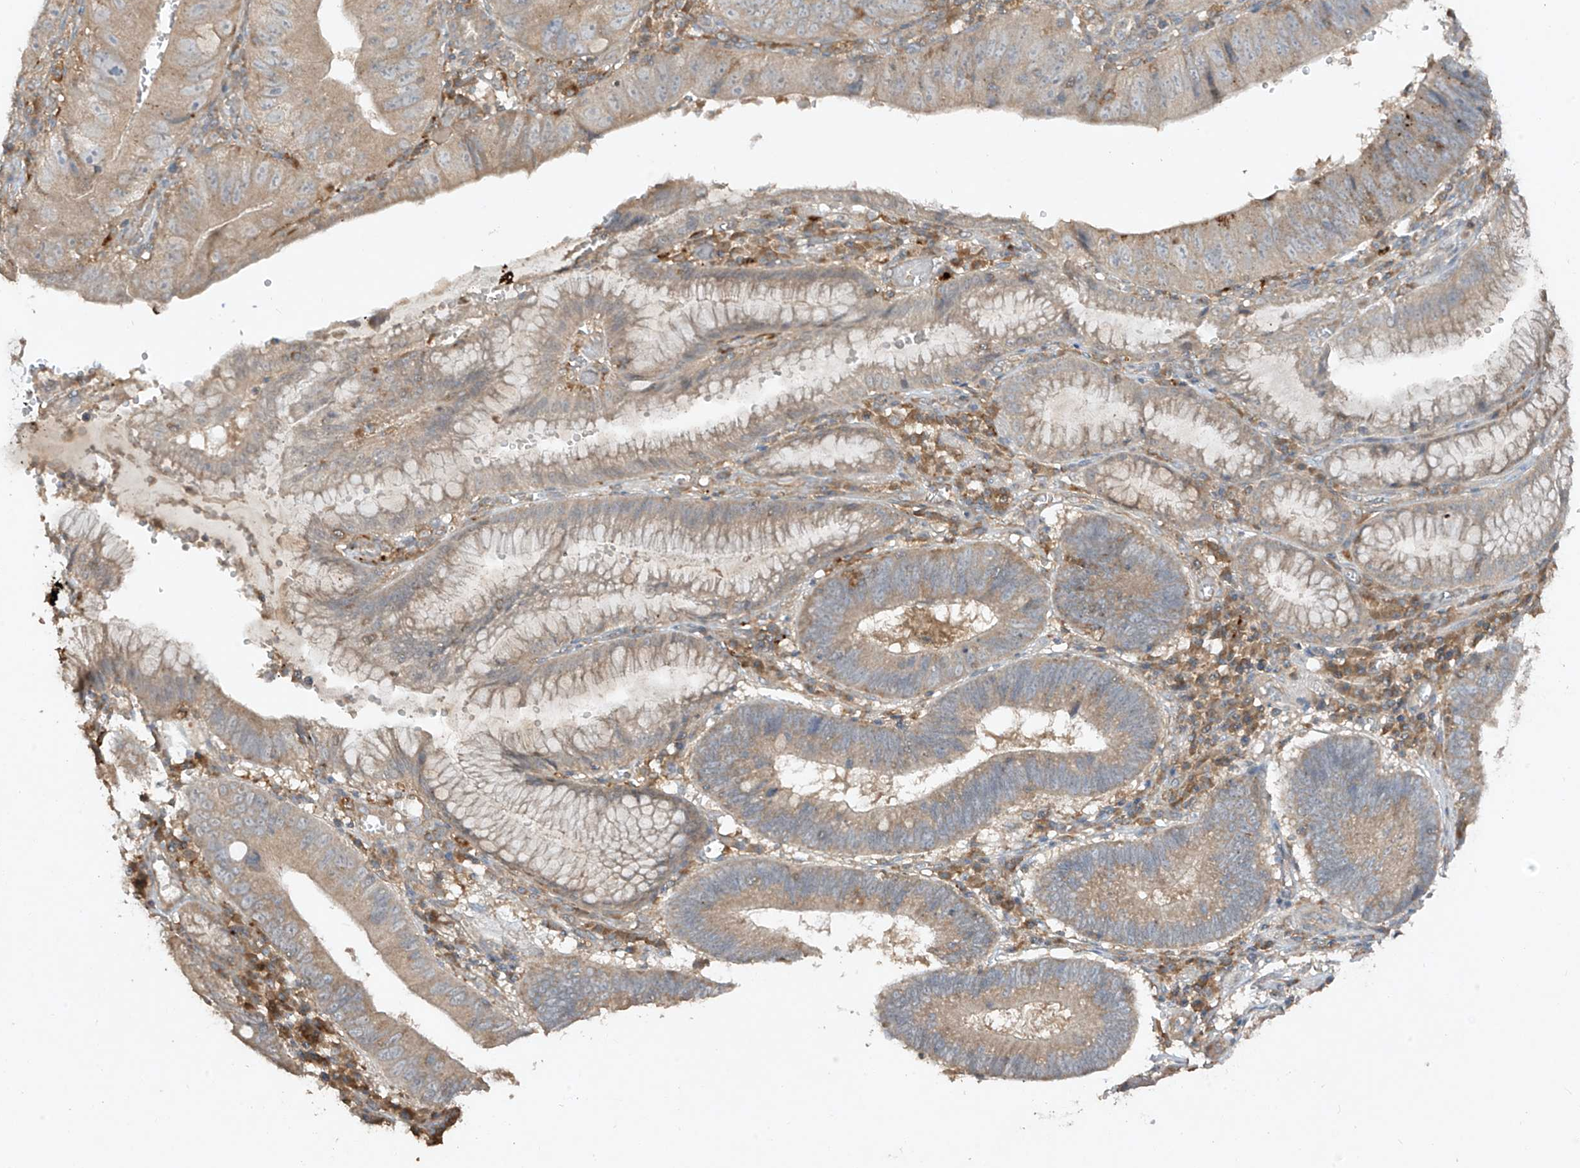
{"staining": {"intensity": "weak", "quantity": ">75%", "location": "cytoplasmic/membranous"}, "tissue": "stomach cancer", "cell_type": "Tumor cells", "image_type": "cancer", "snomed": [{"axis": "morphology", "description": "Adenocarcinoma, NOS"}, {"axis": "topography", "description": "Stomach"}], "caption": "Stomach cancer stained for a protein (brown) reveals weak cytoplasmic/membranous positive staining in about >75% of tumor cells.", "gene": "LDAH", "patient": {"sex": "male", "age": 59}}